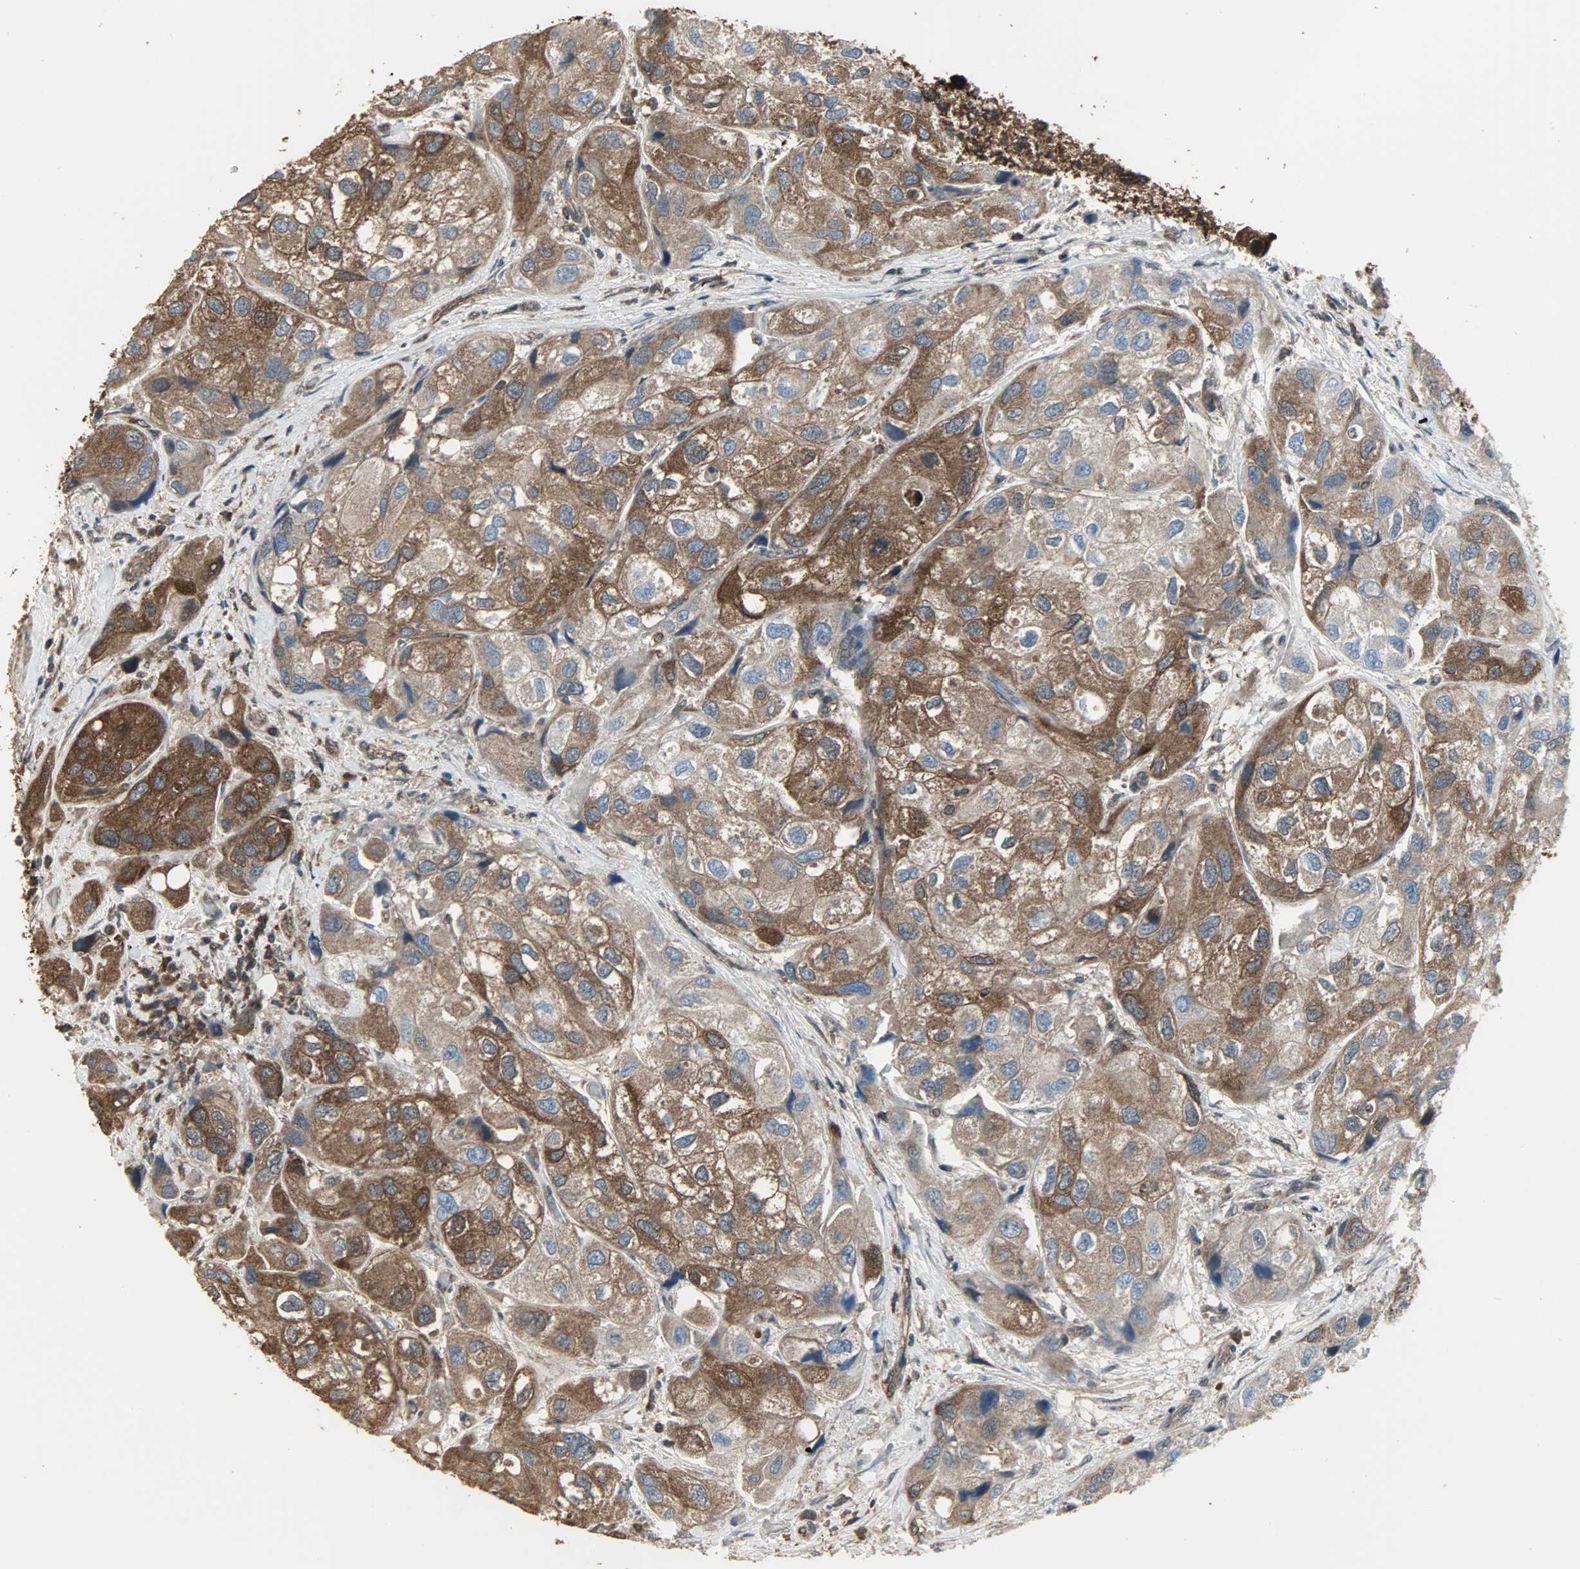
{"staining": {"intensity": "strong", "quantity": ">75%", "location": "cytoplasmic/membranous"}, "tissue": "urothelial cancer", "cell_type": "Tumor cells", "image_type": "cancer", "snomed": [{"axis": "morphology", "description": "Urothelial carcinoma, High grade"}, {"axis": "topography", "description": "Urinary bladder"}], "caption": "Urothelial cancer stained with a protein marker reveals strong staining in tumor cells.", "gene": "LDHB", "patient": {"sex": "female", "age": 64}}